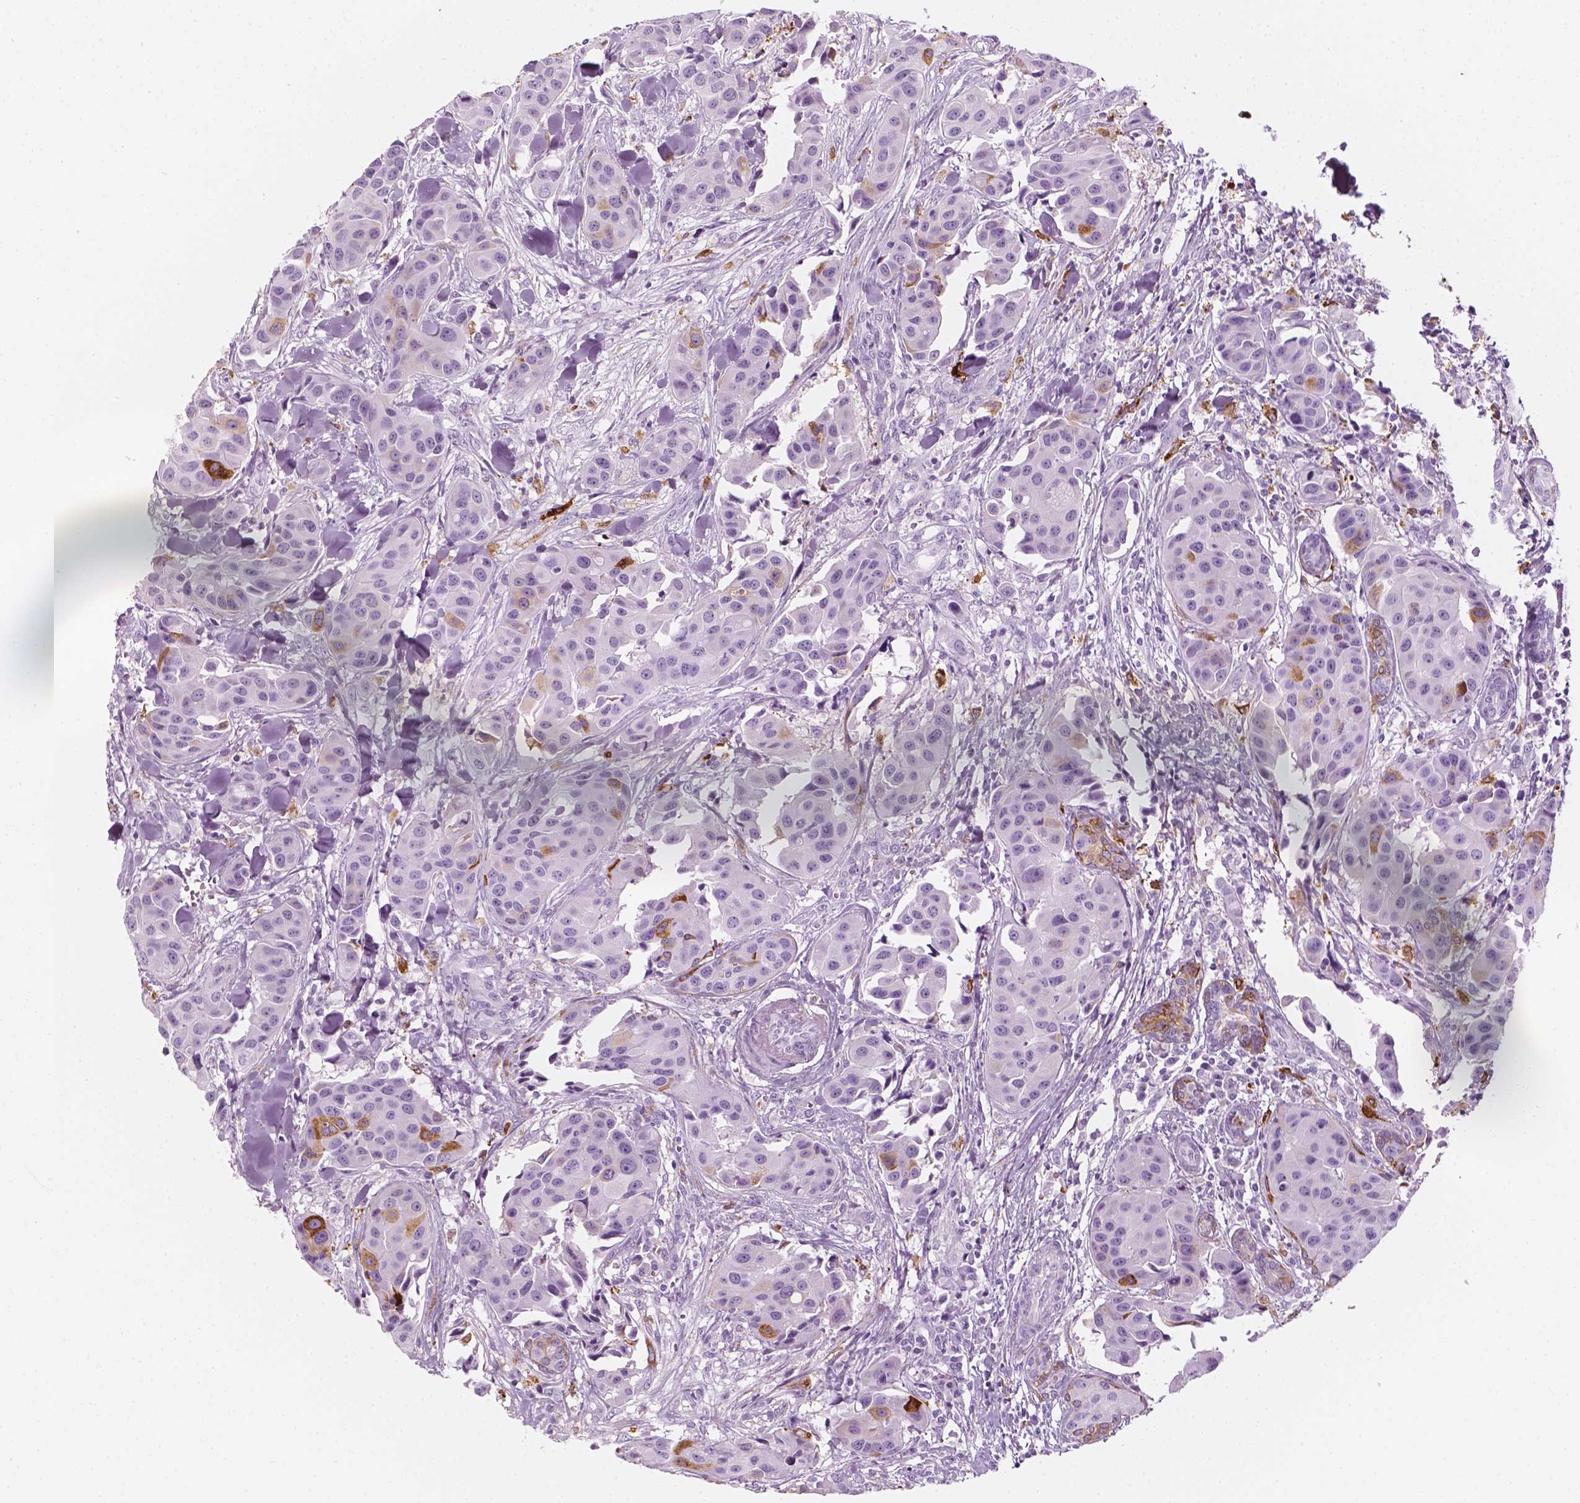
{"staining": {"intensity": "moderate", "quantity": "<25%", "location": "cytoplasmic/membranous"}, "tissue": "head and neck cancer", "cell_type": "Tumor cells", "image_type": "cancer", "snomed": [{"axis": "morphology", "description": "Adenocarcinoma, NOS"}, {"axis": "topography", "description": "Head-Neck"}], "caption": "Immunohistochemistry (DAB (3,3'-diaminobenzidine)) staining of human head and neck cancer displays moderate cytoplasmic/membranous protein staining in approximately <25% of tumor cells.", "gene": "CES1", "patient": {"sex": "male", "age": 76}}